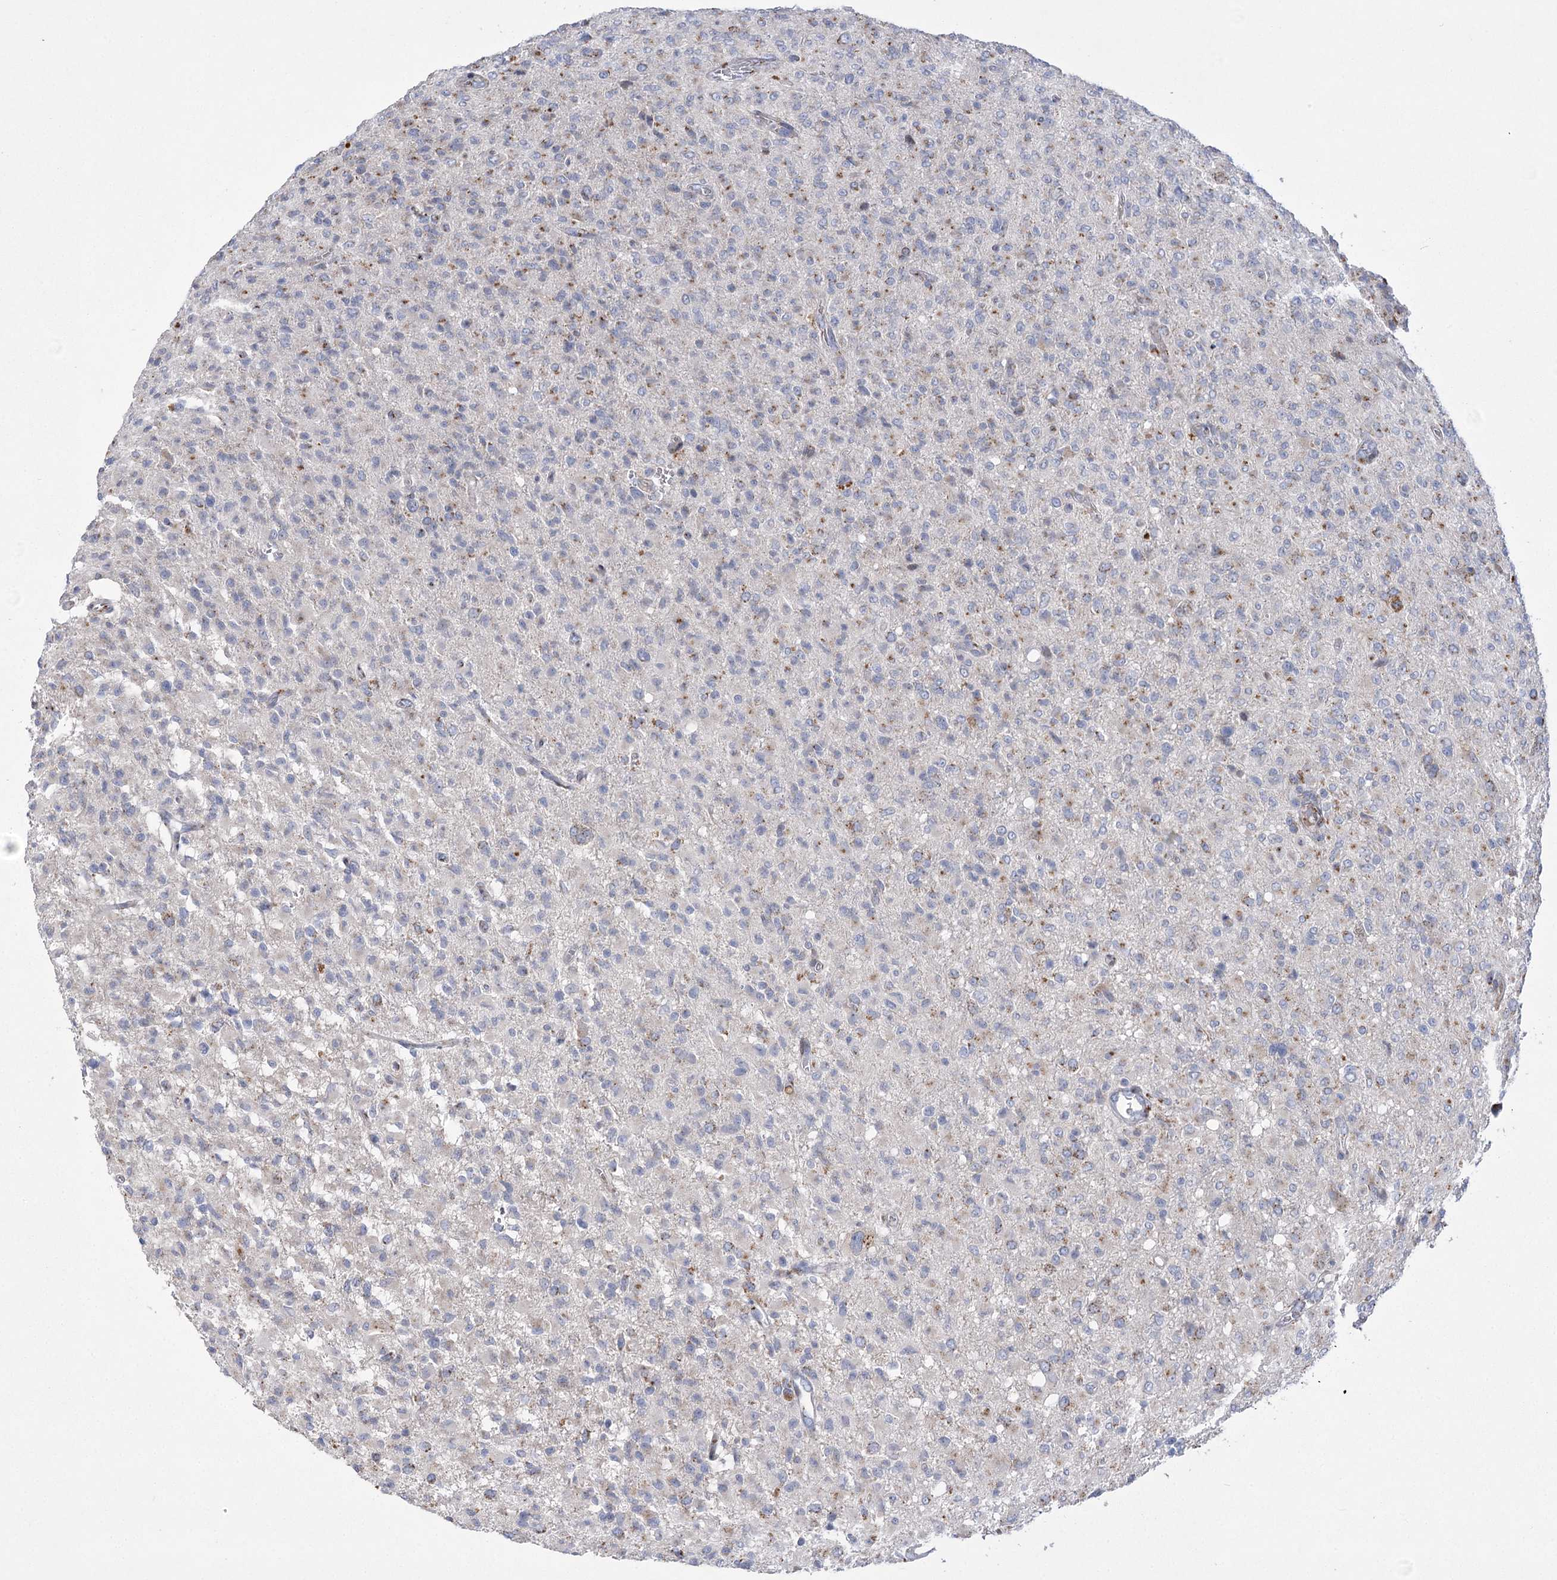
{"staining": {"intensity": "negative", "quantity": "none", "location": "none"}, "tissue": "glioma", "cell_type": "Tumor cells", "image_type": "cancer", "snomed": [{"axis": "morphology", "description": "Glioma, malignant, High grade"}, {"axis": "topography", "description": "Brain"}], "caption": "This is a micrograph of IHC staining of malignant glioma (high-grade), which shows no staining in tumor cells.", "gene": "NME7", "patient": {"sex": "female", "age": 57}}